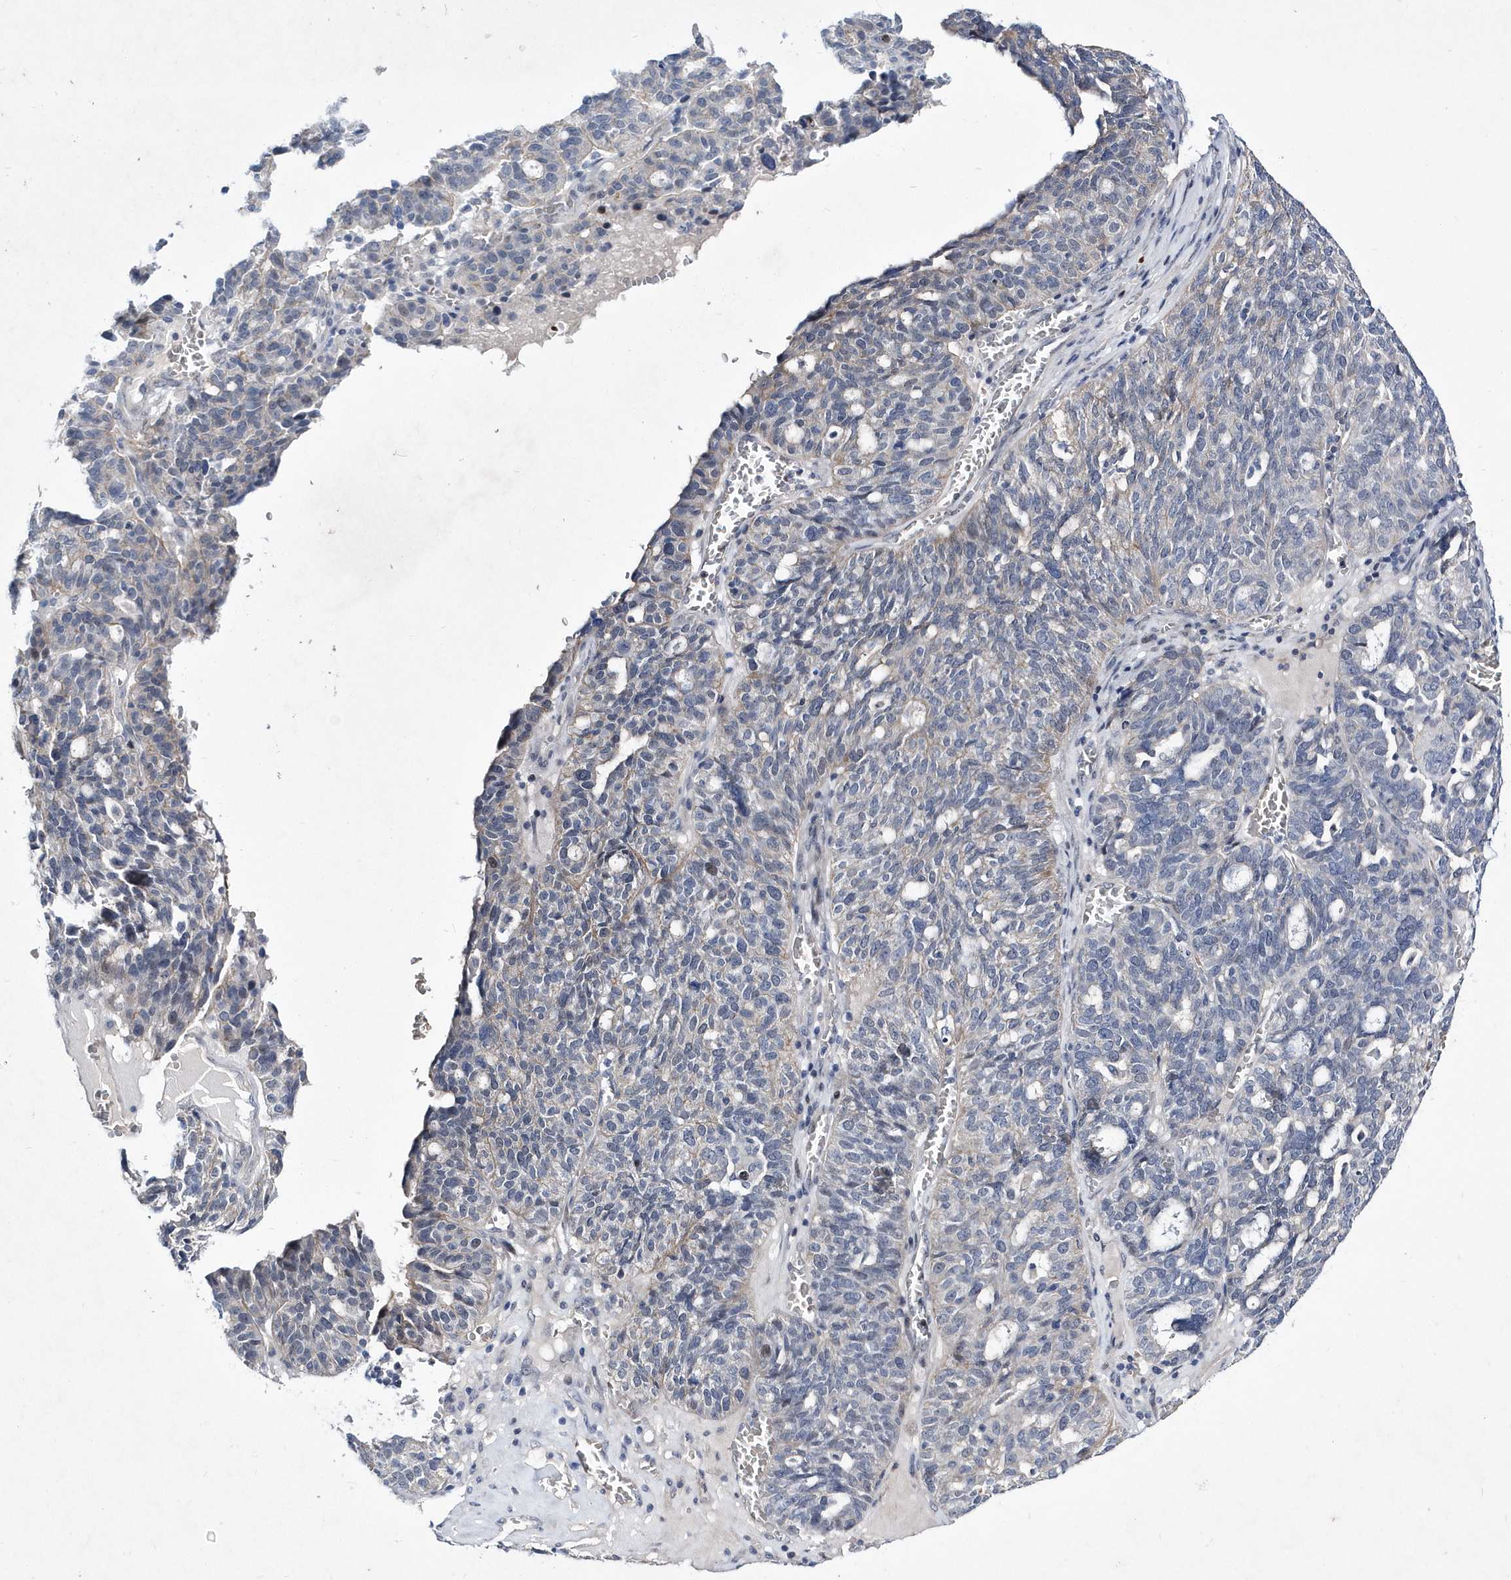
{"staining": {"intensity": "negative", "quantity": "none", "location": "none"}, "tissue": "ovarian cancer", "cell_type": "Tumor cells", "image_type": "cancer", "snomed": [{"axis": "morphology", "description": "Cystadenocarcinoma, serous, NOS"}, {"axis": "topography", "description": "Ovary"}], "caption": "Tumor cells are negative for protein expression in human ovarian cancer.", "gene": "ZNF875", "patient": {"sex": "female", "age": 59}}